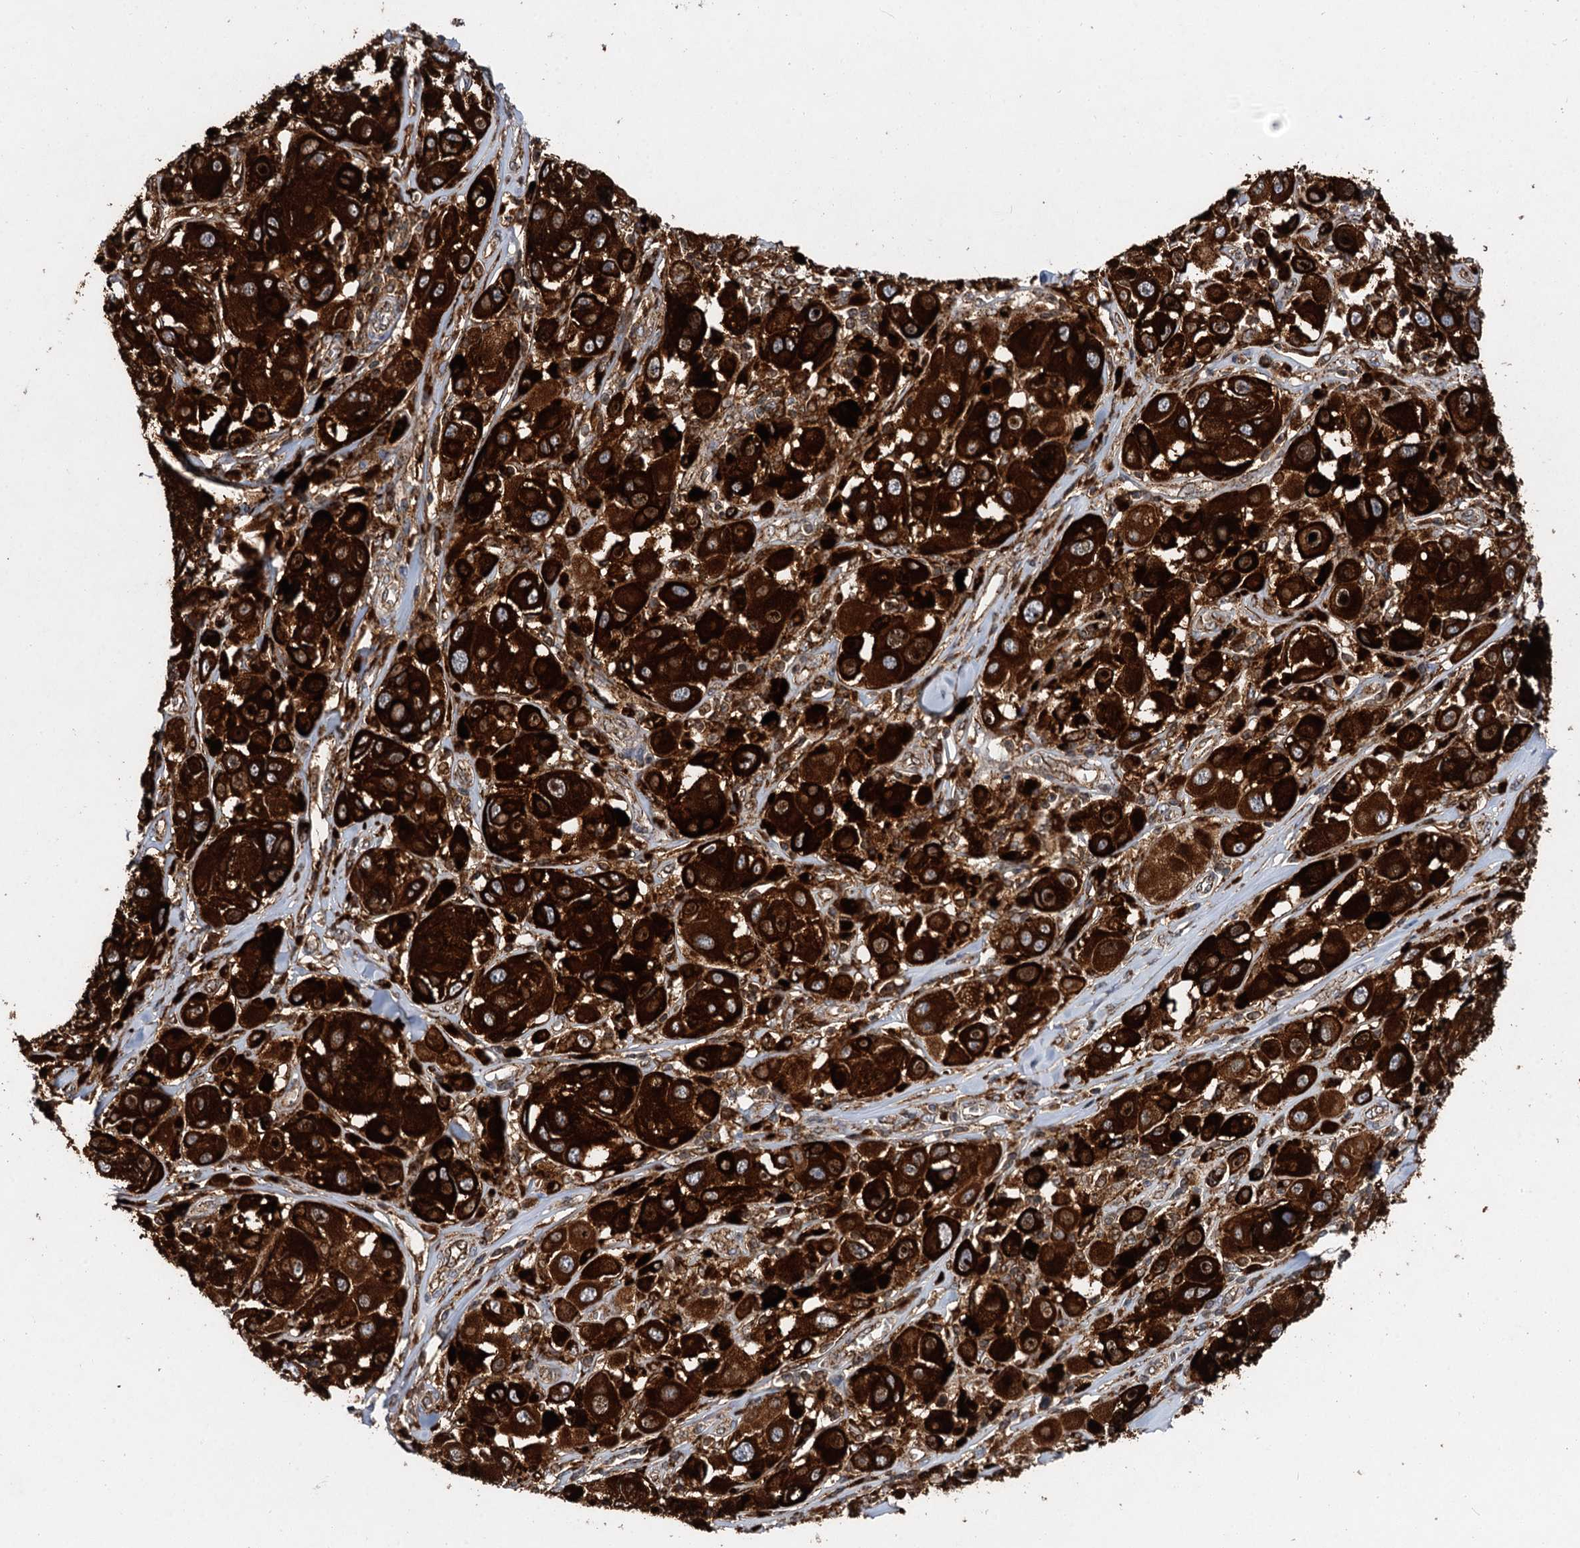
{"staining": {"intensity": "strong", "quantity": ">75%", "location": "cytoplasmic/membranous"}, "tissue": "melanoma", "cell_type": "Tumor cells", "image_type": "cancer", "snomed": [{"axis": "morphology", "description": "Malignant melanoma, Metastatic site"}, {"axis": "topography", "description": "Skin"}], "caption": "Brown immunohistochemical staining in human melanoma demonstrates strong cytoplasmic/membranous staining in approximately >75% of tumor cells.", "gene": "GBA1", "patient": {"sex": "male", "age": 41}}